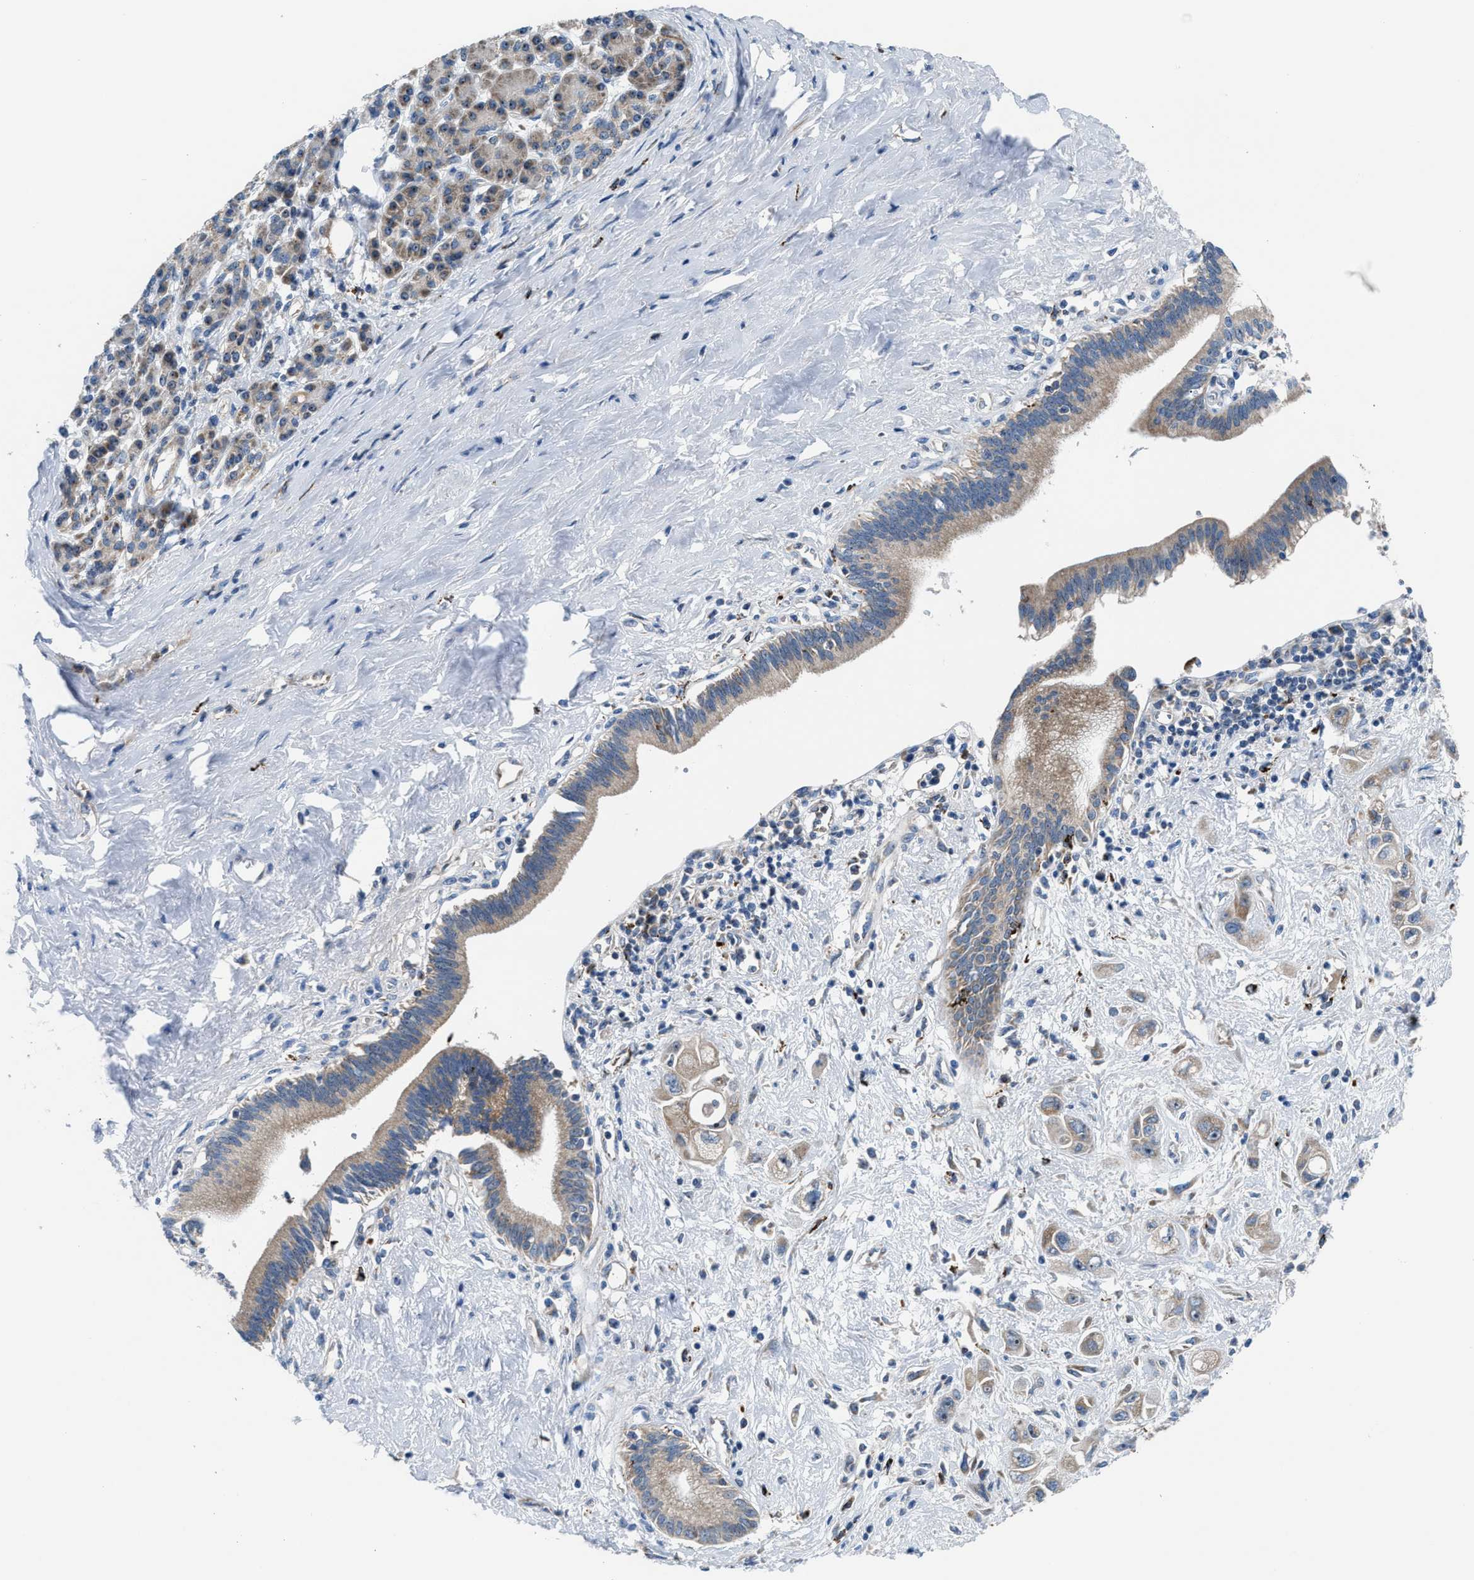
{"staining": {"intensity": "weak", "quantity": ">75%", "location": "cytoplasmic/membranous,nuclear"}, "tissue": "pancreatic cancer", "cell_type": "Tumor cells", "image_type": "cancer", "snomed": [{"axis": "morphology", "description": "Adenocarcinoma, NOS"}, {"axis": "topography", "description": "Pancreas"}], "caption": "The photomicrograph shows immunohistochemical staining of pancreatic adenocarcinoma. There is weak cytoplasmic/membranous and nuclear staining is identified in approximately >75% of tumor cells.", "gene": "TPH1", "patient": {"sex": "female", "age": 66}}